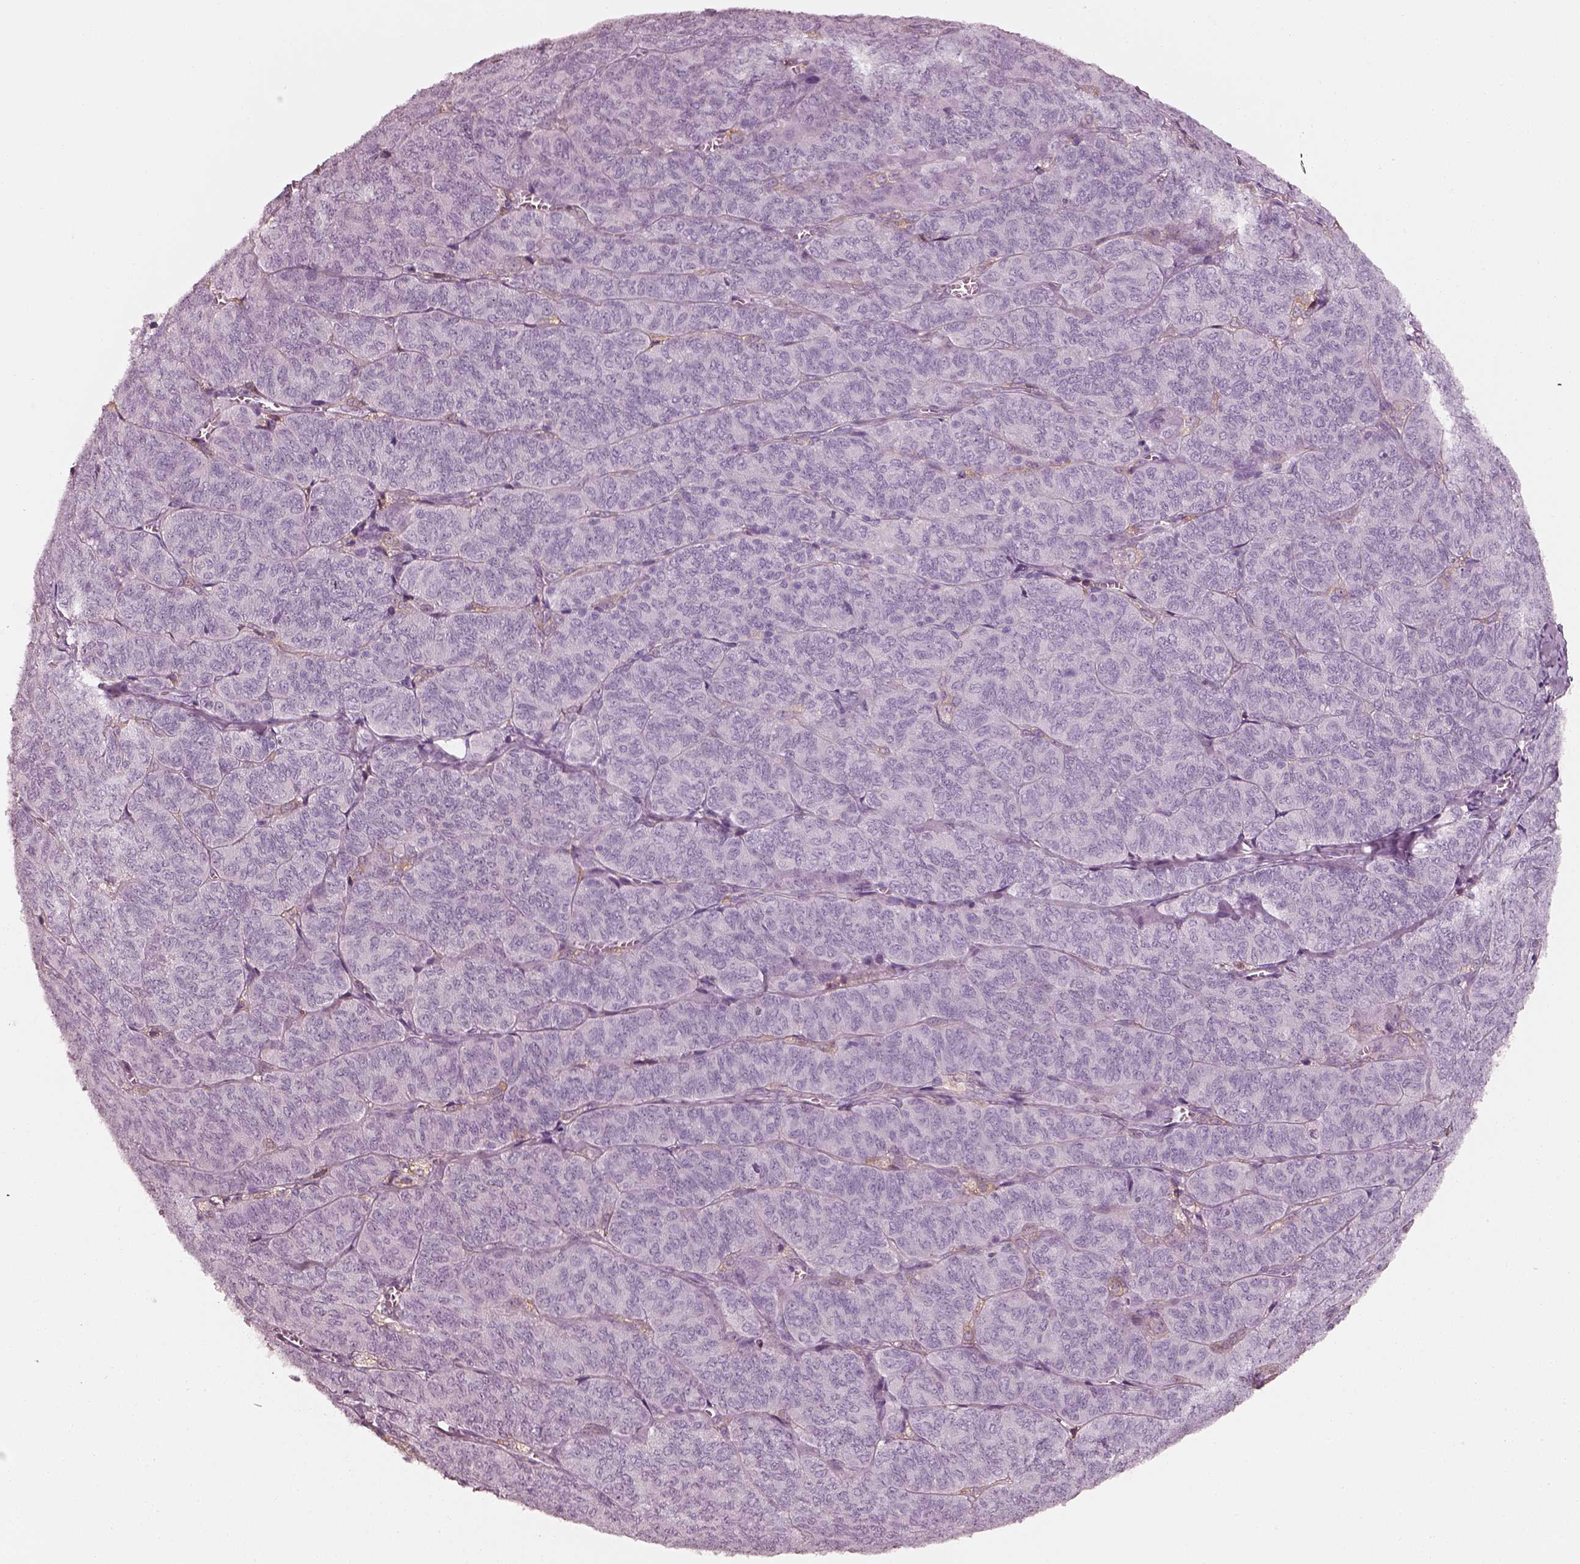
{"staining": {"intensity": "negative", "quantity": "none", "location": "none"}, "tissue": "ovarian cancer", "cell_type": "Tumor cells", "image_type": "cancer", "snomed": [{"axis": "morphology", "description": "Carcinoma, endometroid"}, {"axis": "topography", "description": "Ovary"}], "caption": "DAB (3,3'-diaminobenzidine) immunohistochemical staining of ovarian cancer shows no significant positivity in tumor cells.", "gene": "RS1", "patient": {"sex": "female", "age": 80}}